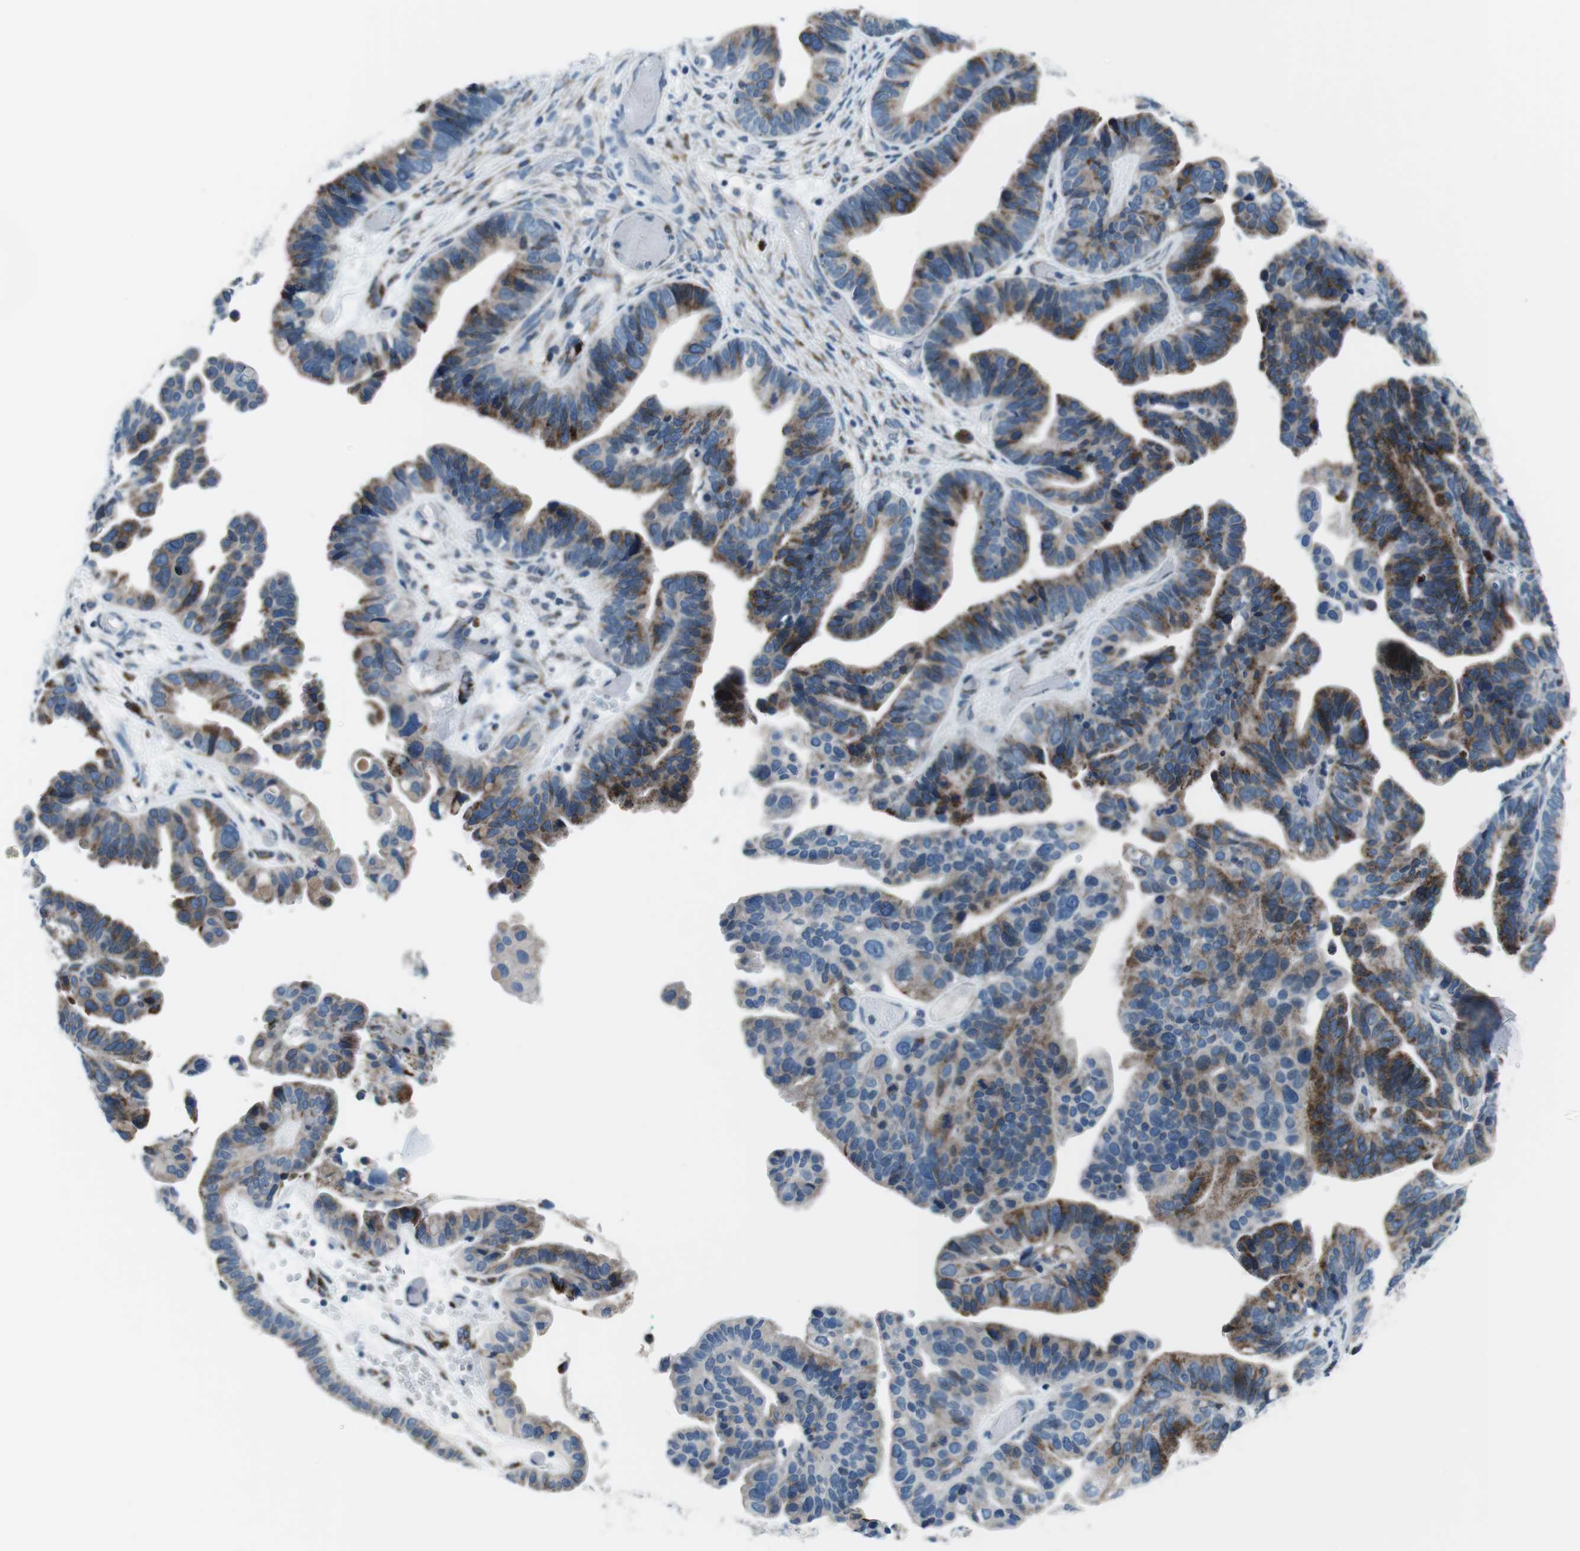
{"staining": {"intensity": "moderate", "quantity": ">75%", "location": "cytoplasmic/membranous"}, "tissue": "ovarian cancer", "cell_type": "Tumor cells", "image_type": "cancer", "snomed": [{"axis": "morphology", "description": "Cystadenocarcinoma, serous, NOS"}, {"axis": "topography", "description": "Ovary"}], "caption": "A histopathology image of ovarian serous cystadenocarcinoma stained for a protein displays moderate cytoplasmic/membranous brown staining in tumor cells.", "gene": "NUCB2", "patient": {"sex": "female", "age": 56}}